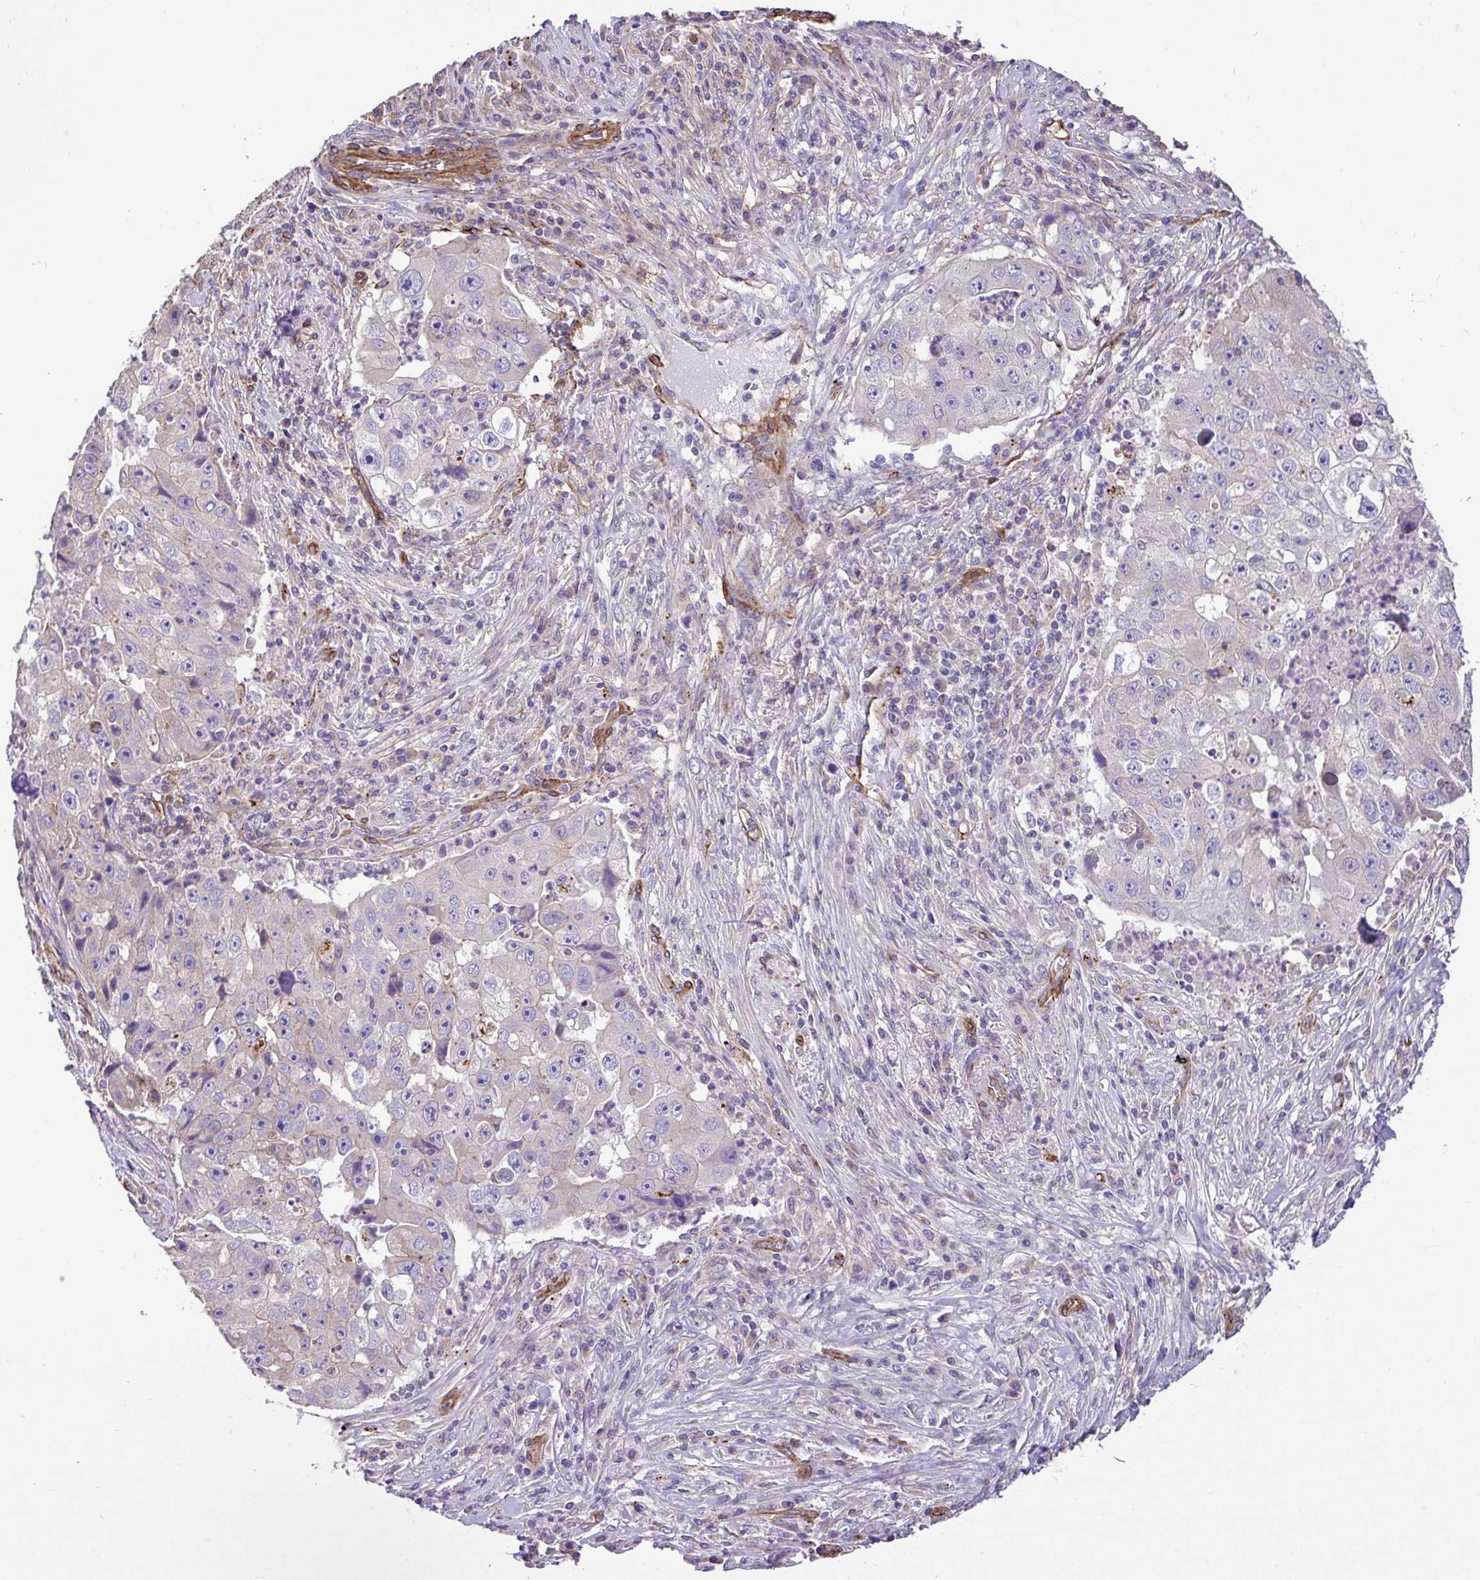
{"staining": {"intensity": "negative", "quantity": "none", "location": "none"}, "tissue": "lung cancer", "cell_type": "Tumor cells", "image_type": "cancer", "snomed": [{"axis": "morphology", "description": "Squamous cell carcinoma, NOS"}, {"axis": "topography", "description": "Lung"}], "caption": "A histopathology image of human lung squamous cell carcinoma is negative for staining in tumor cells.", "gene": "PTPRK", "patient": {"sex": "male", "age": 64}}